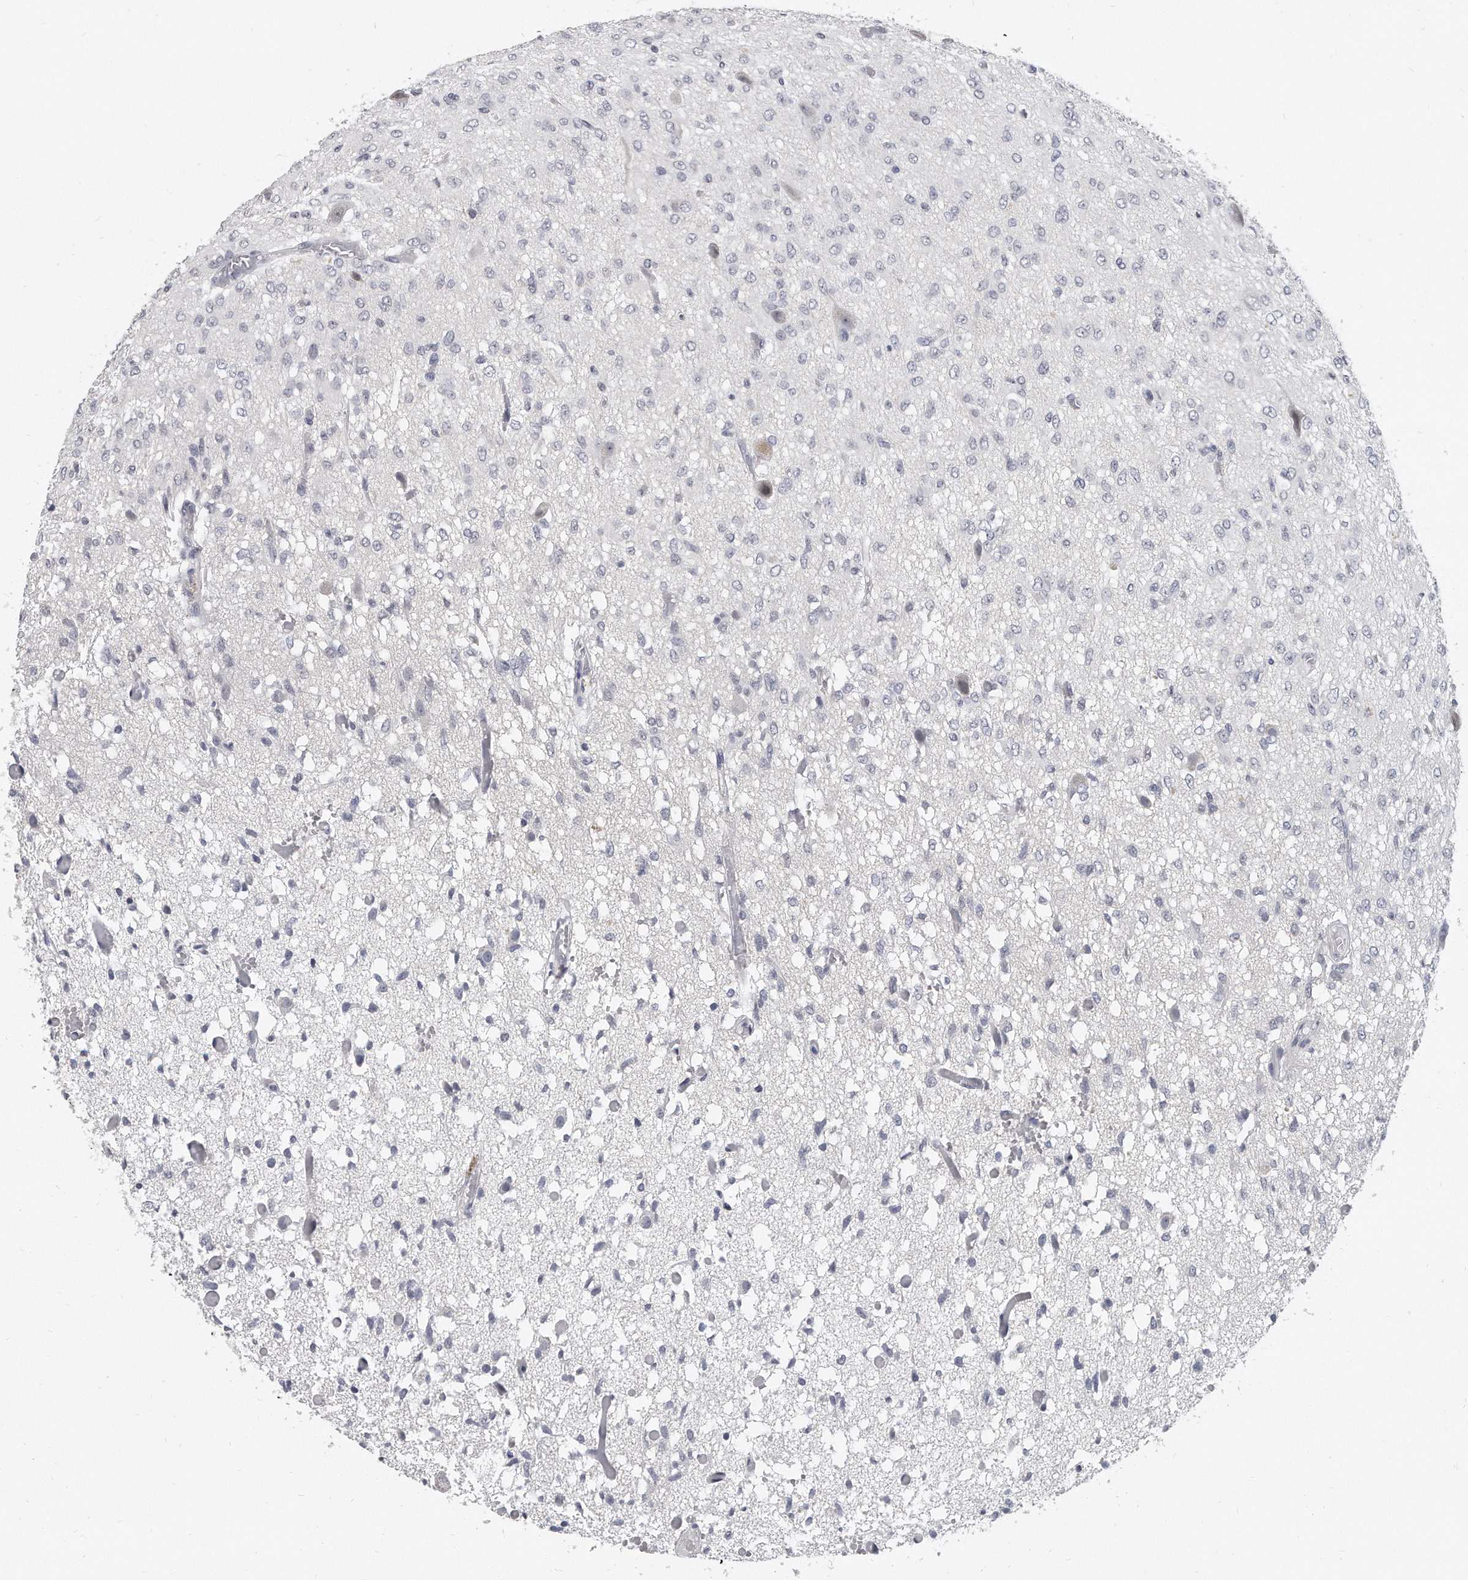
{"staining": {"intensity": "negative", "quantity": "none", "location": "none"}, "tissue": "glioma", "cell_type": "Tumor cells", "image_type": "cancer", "snomed": [{"axis": "morphology", "description": "Glioma, malignant, High grade"}, {"axis": "topography", "description": "Brain"}], "caption": "Photomicrograph shows no significant protein staining in tumor cells of glioma.", "gene": "TFCP2L1", "patient": {"sex": "female", "age": 59}}